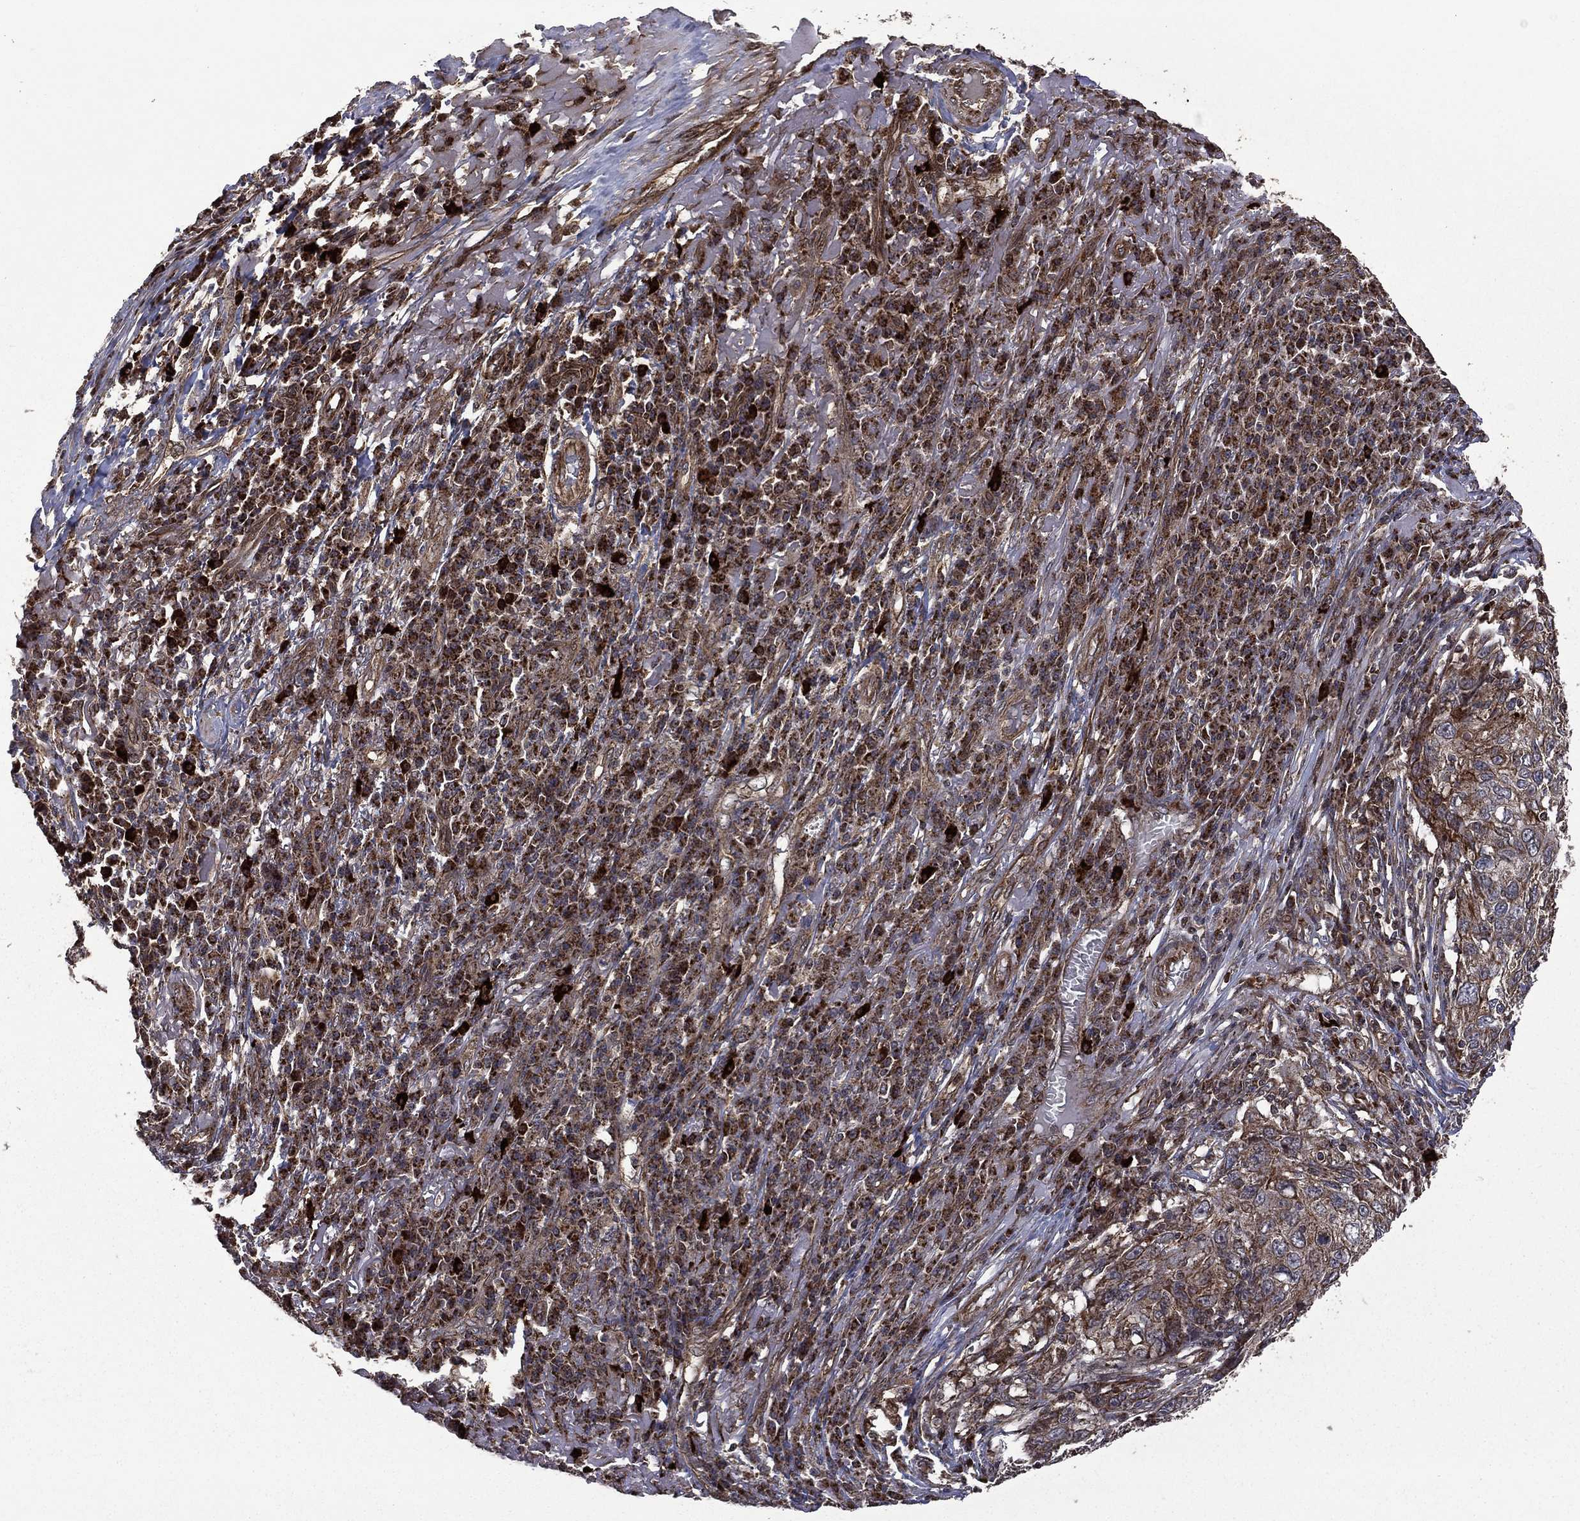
{"staining": {"intensity": "strong", "quantity": ">75%", "location": "cytoplasmic/membranous"}, "tissue": "skin cancer", "cell_type": "Tumor cells", "image_type": "cancer", "snomed": [{"axis": "morphology", "description": "Squamous cell carcinoma, NOS"}, {"axis": "topography", "description": "Skin"}], "caption": "Protein staining of squamous cell carcinoma (skin) tissue reveals strong cytoplasmic/membranous staining in approximately >75% of tumor cells. The staining was performed using DAB to visualize the protein expression in brown, while the nuclei were stained in blue with hematoxylin (Magnification: 20x).", "gene": "GIMAP6", "patient": {"sex": "male", "age": 92}}